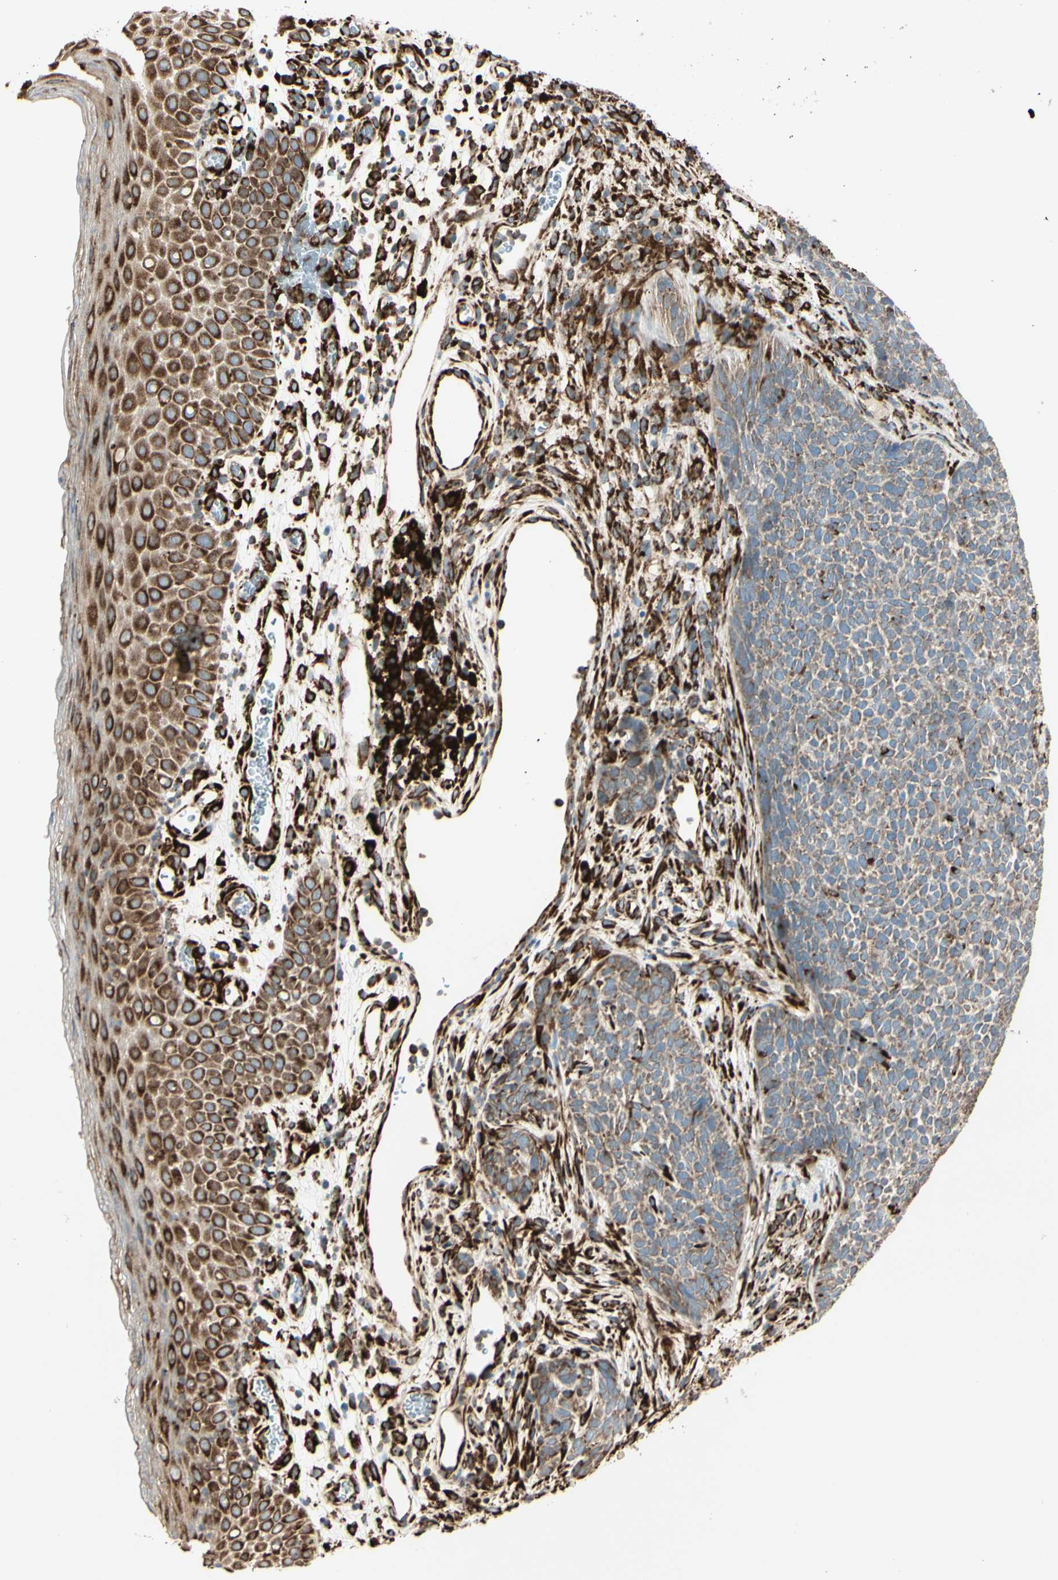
{"staining": {"intensity": "strong", "quantity": ">75%", "location": "cytoplasmic/membranous"}, "tissue": "skin cancer", "cell_type": "Tumor cells", "image_type": "cancer", "snomed": [{"axis": "morphology", "description": "Basal cell carcinoma"}, {"axis": "topography", "description": "Skin"}], "caption": "Immunohistochemistry (IHC) staining of skin cancer (basal cell carcinoma), which demonstrates high levels of strong cytoplasmic/membranous expression in approximately >75% of tumor cells indicating strong cytoplasmic/membranous protein expression. The staining was performed using DAB (brown) for protein detection and nuclei were counterstained in hematoxylin (blue).", "gene": "RRBP1", "patient": {"sex": "female", "age": 84}}